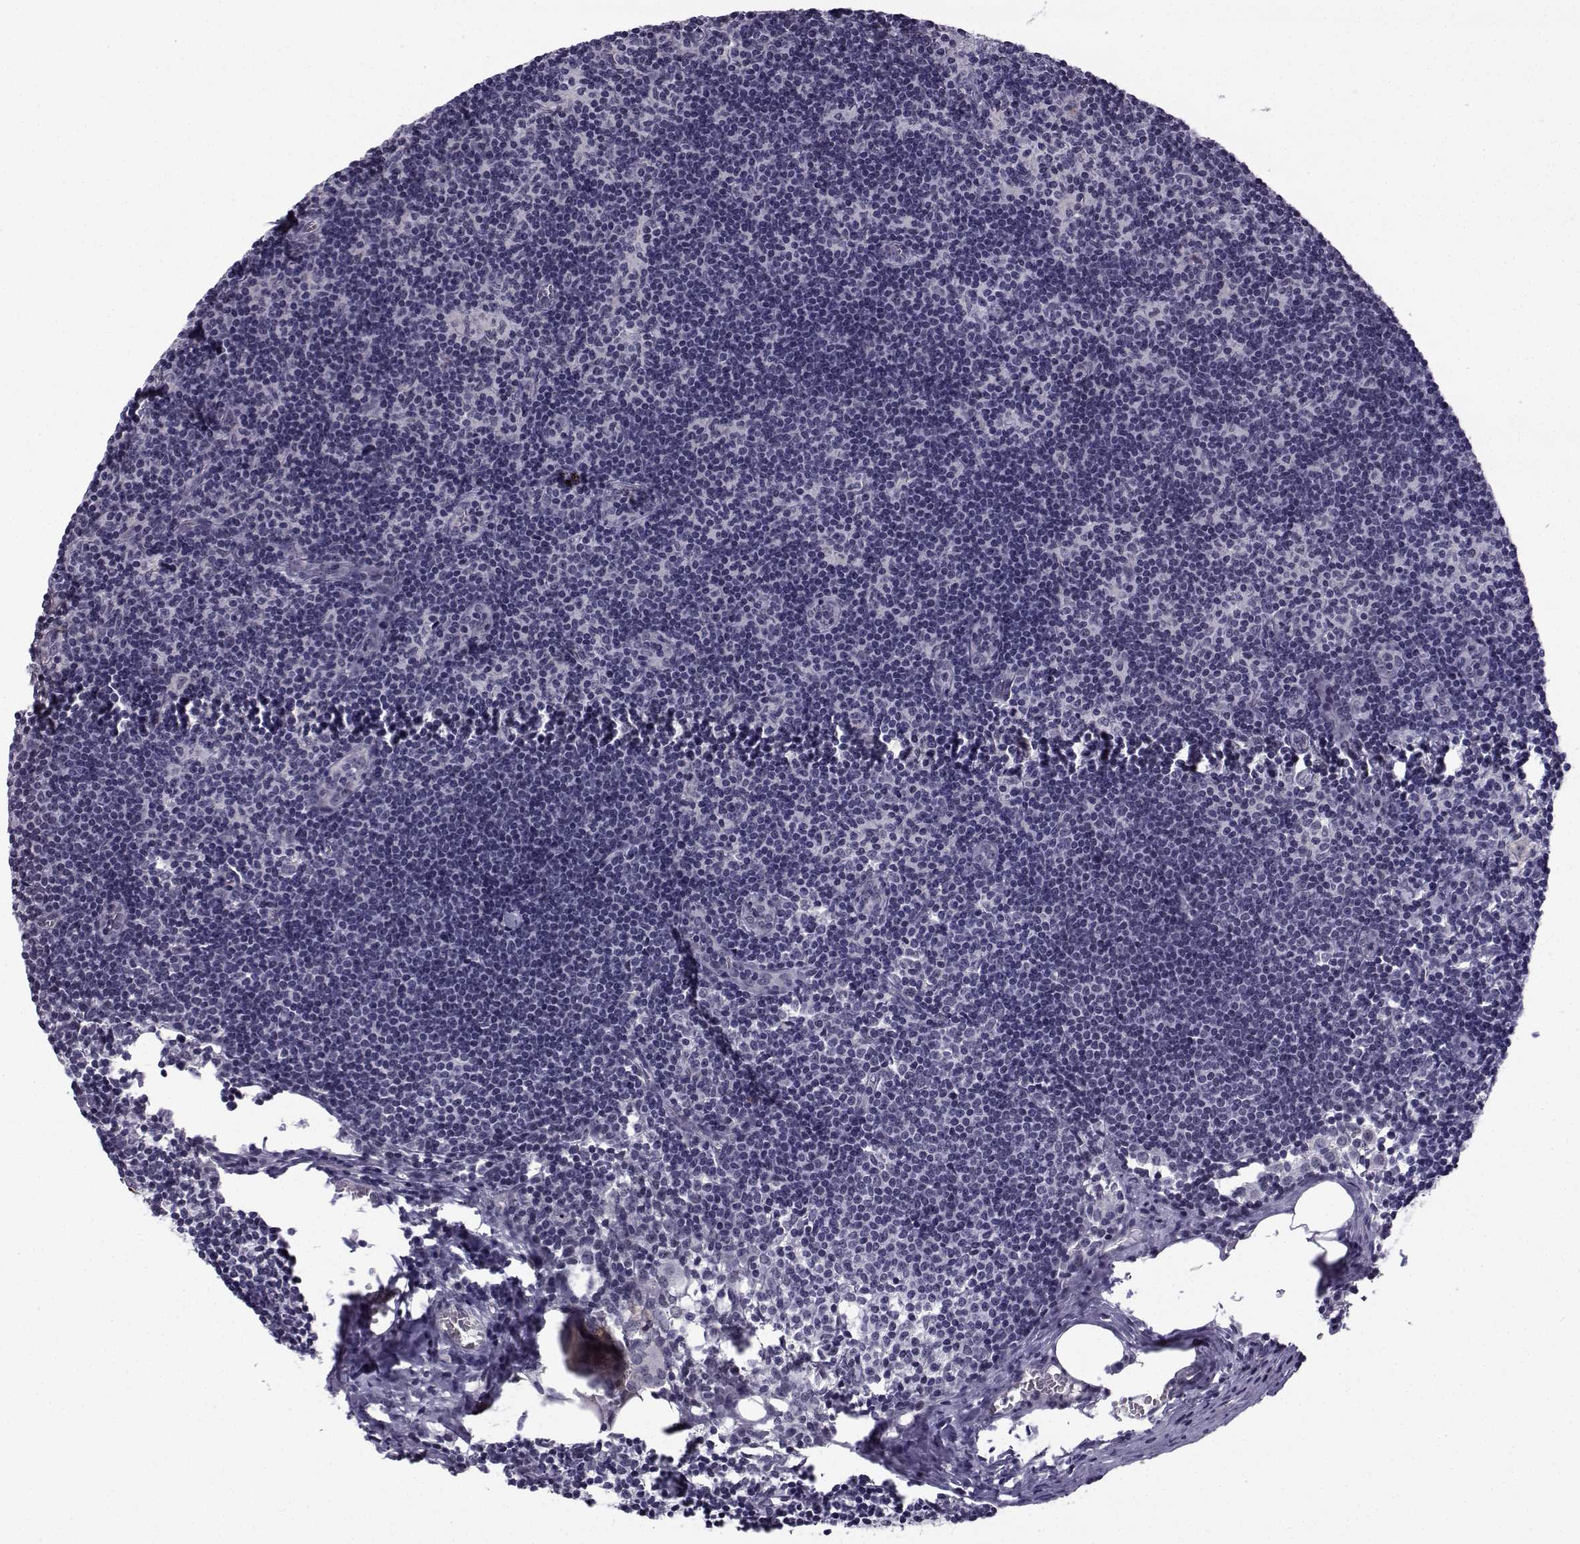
{"staining": {"intensity": "negative", "quantity": "none", "location": "none"}, "tissue": "lymph node", "cell_type": "Germinal center cells", "image_type": "normal", "snomed": [{"axis": "morphology", "description": "Normal tissue, NOS"}, {"axis": "topography", "description": "Lymph node"}], "caption": "This is an immunohistochemistry photomicrograph of unremarkable human lymph node. There is no staining in germinal center cells.", "gene": "RBM24", "patient": {"sex": "male", "age": 59}}